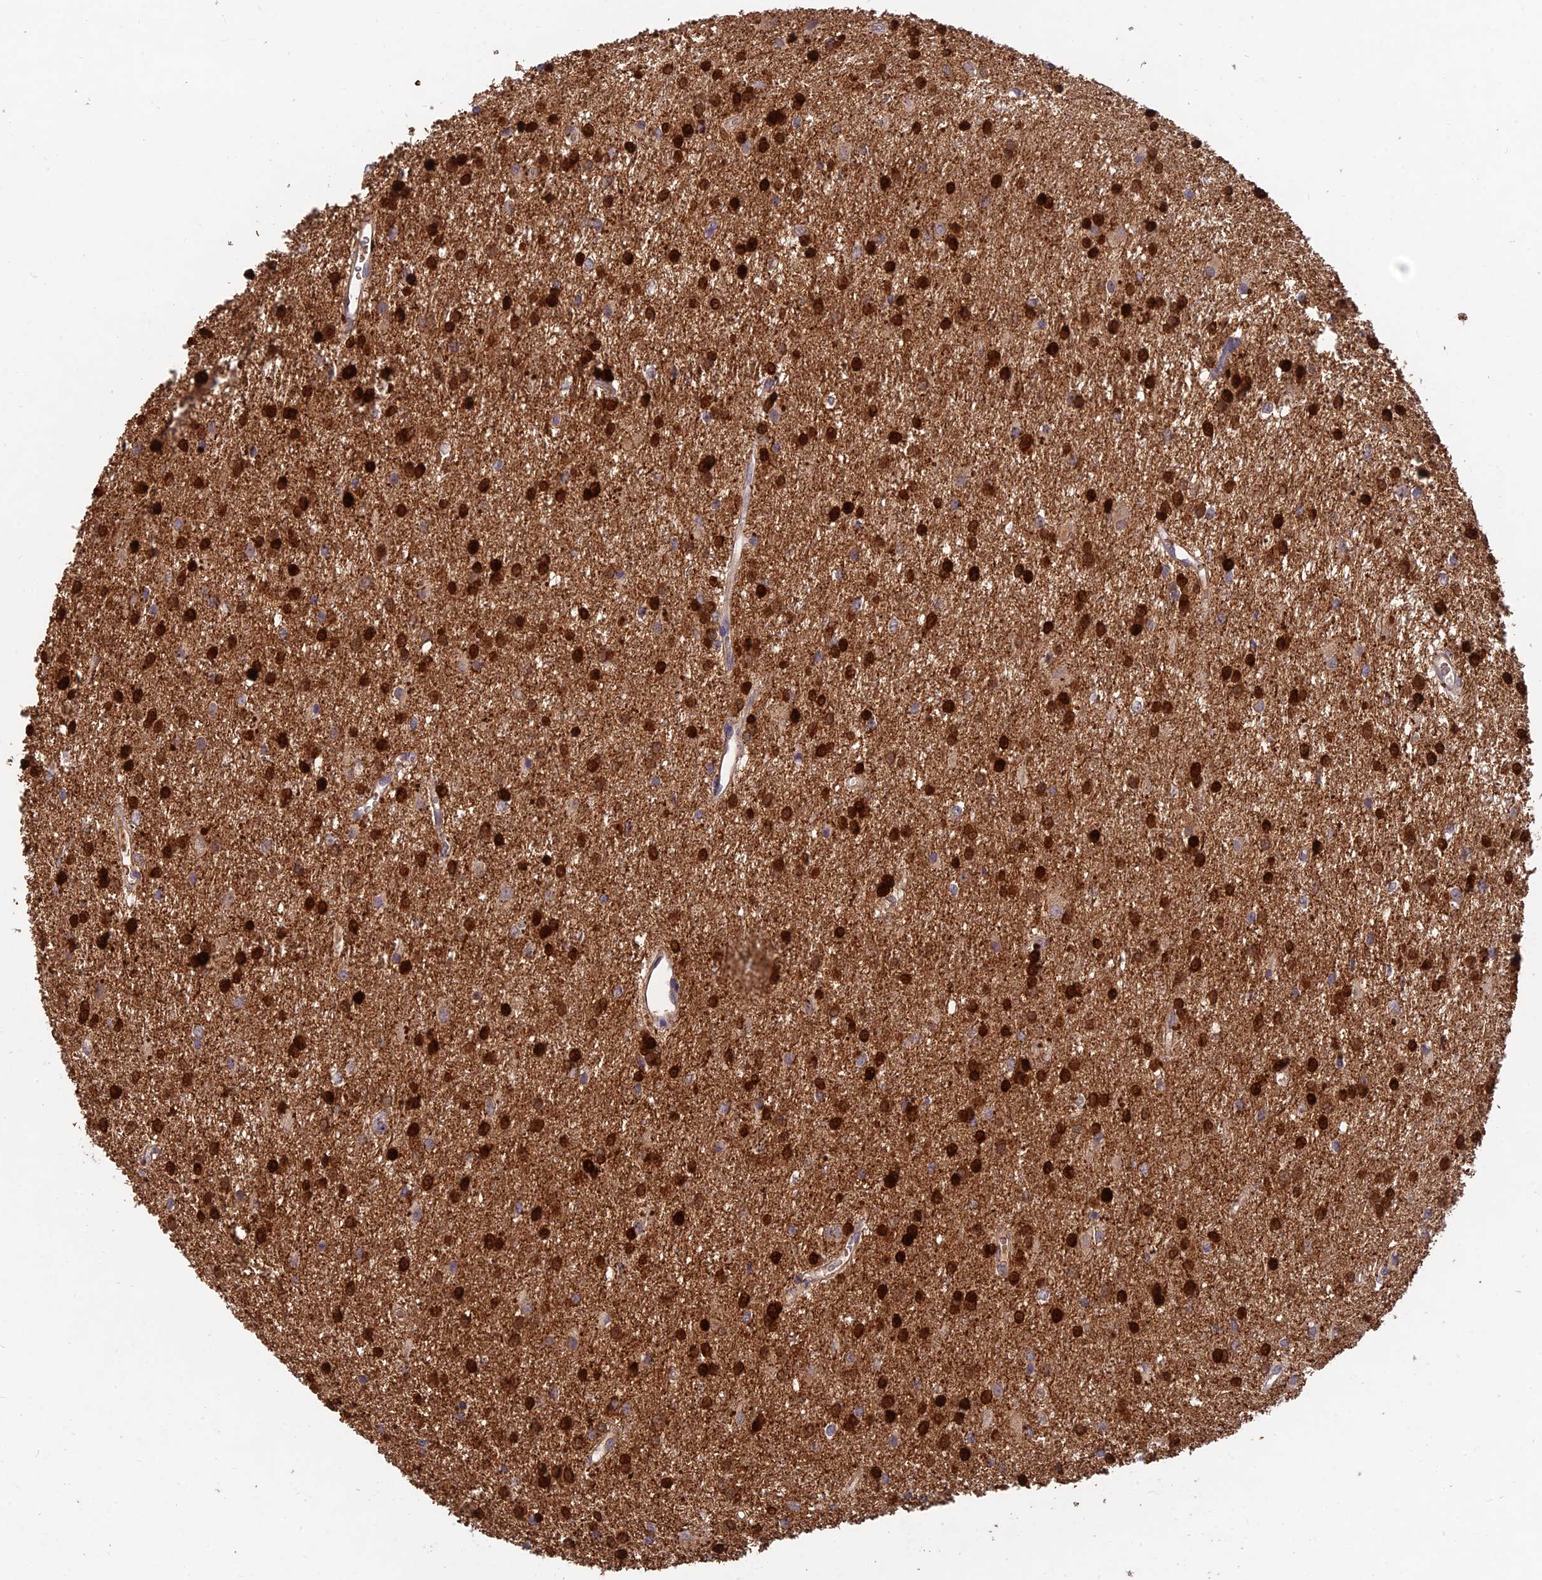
{"staining": {"intensity": "strong", "quantity": ">75%", "location": "cytoplasmic/membranous"}, "tissue": "glioma", "cell_type": "Tumor cells", "image_type": "cancer", "snomed": [{"axis": "morphology", "description": "Glioma, malignant, High grade"}, {"axis": "topography", "description": "Brain"}], "caption": "High-magnification brightfield microscopy of glioma stained with DAB (brown) and counterstained with hematoxylin (blue). tumor cells exhibit strong cytoplasmic/membranous expression is identified in about>75% of cells.", "gene": "ACSM5", "patient": {"sex": "female", "age": 50}}